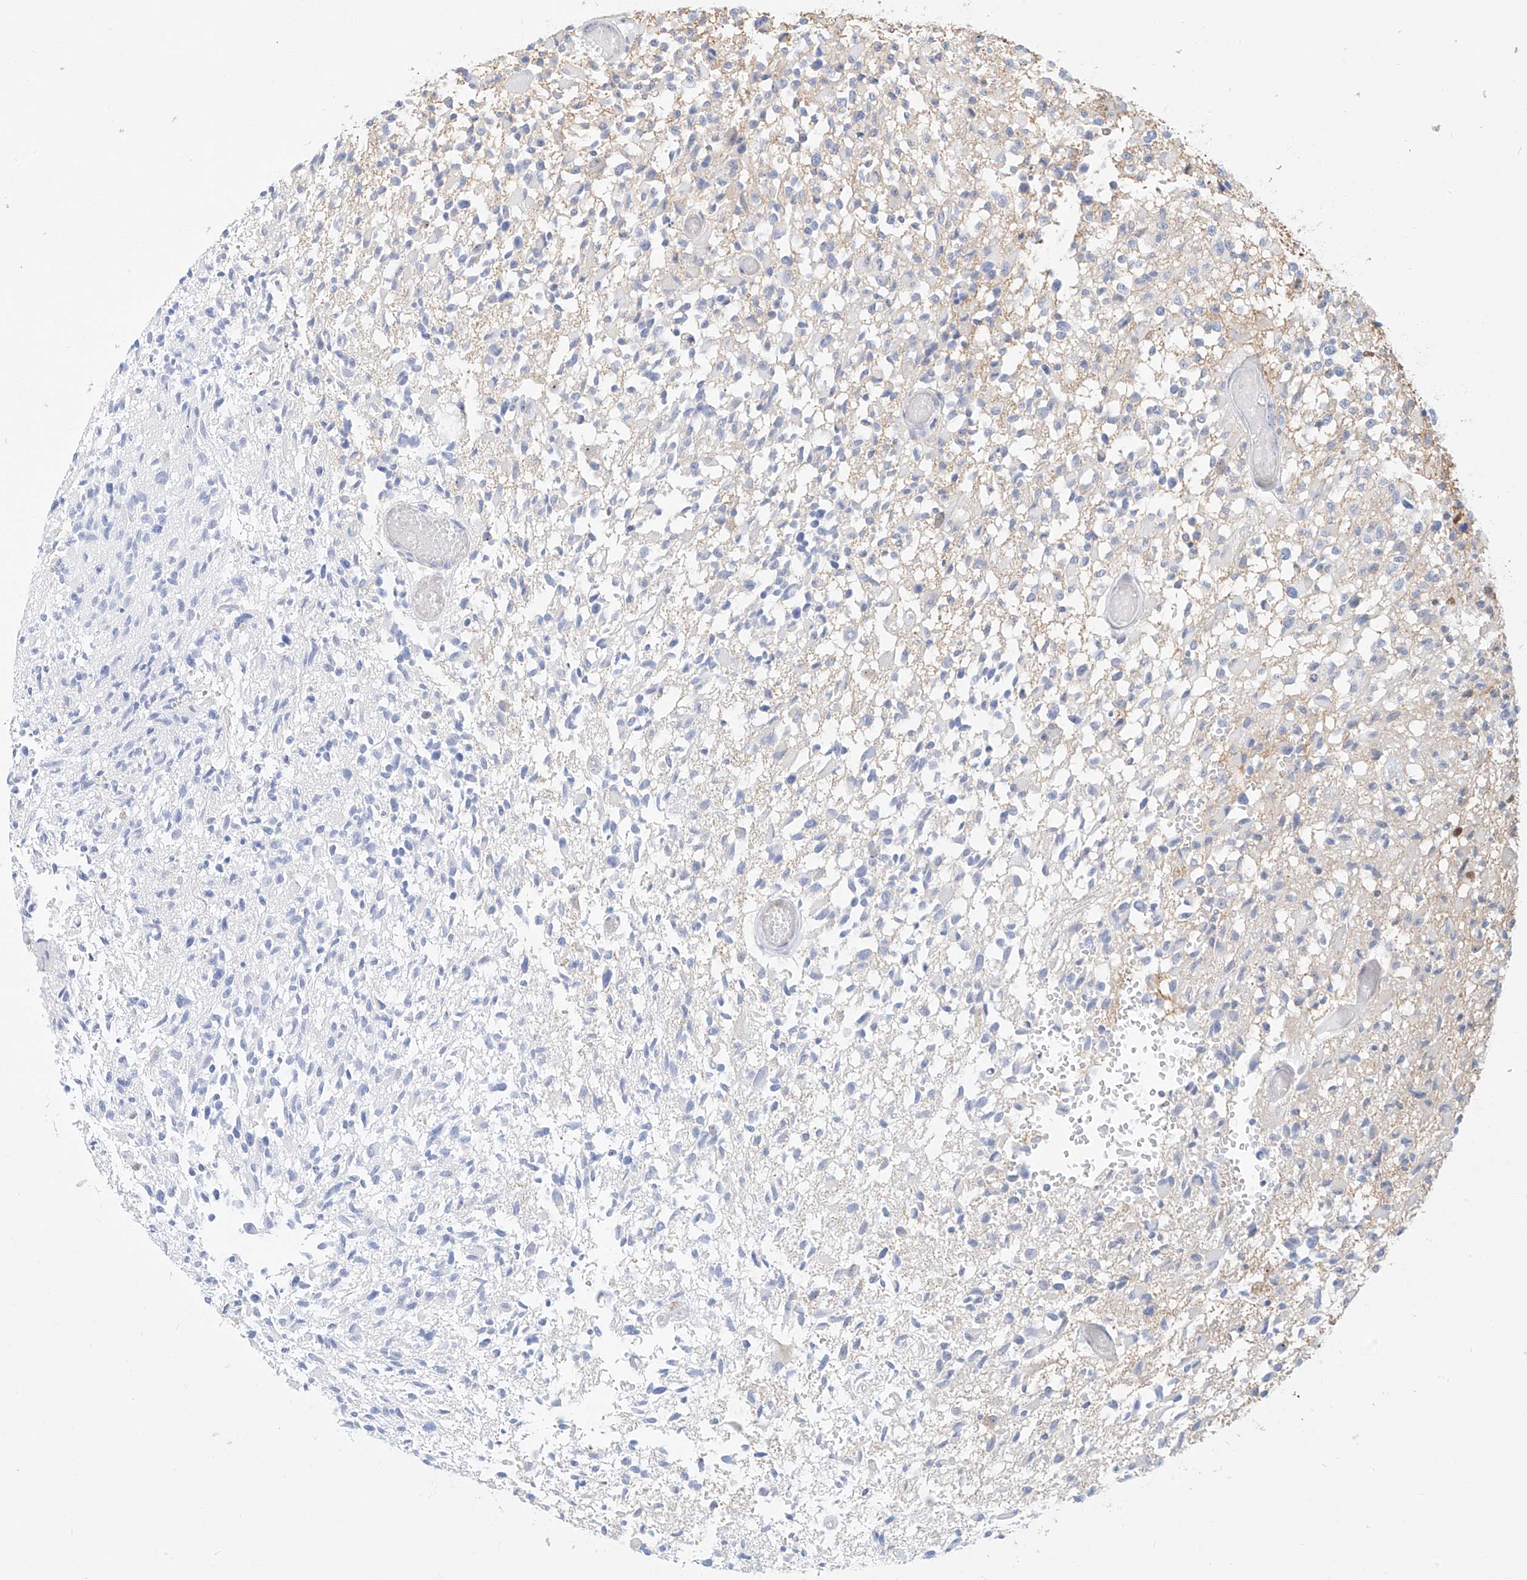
{"staining": {"intensity": "negative", "quantity": "none", "location": "none"}, "tissue": "glioma", "cell_type": "Tumor cells", "image_type": "cancer", "snomed": [{"axis": "morphology", "description": "Glioma, malignant, High grade"}, {"axis": "morphology", "description": "Glioblastoma, NOS"}, {"axis": "topography", "description": "Brain"}], "caption": "An immunohistochemistry (IHC) image of glioblastoma is shown. There is no staining in tumor cells of glioblastoma.", "gene": "SNU13", "patient": {"sex": "male", "age": 60}}